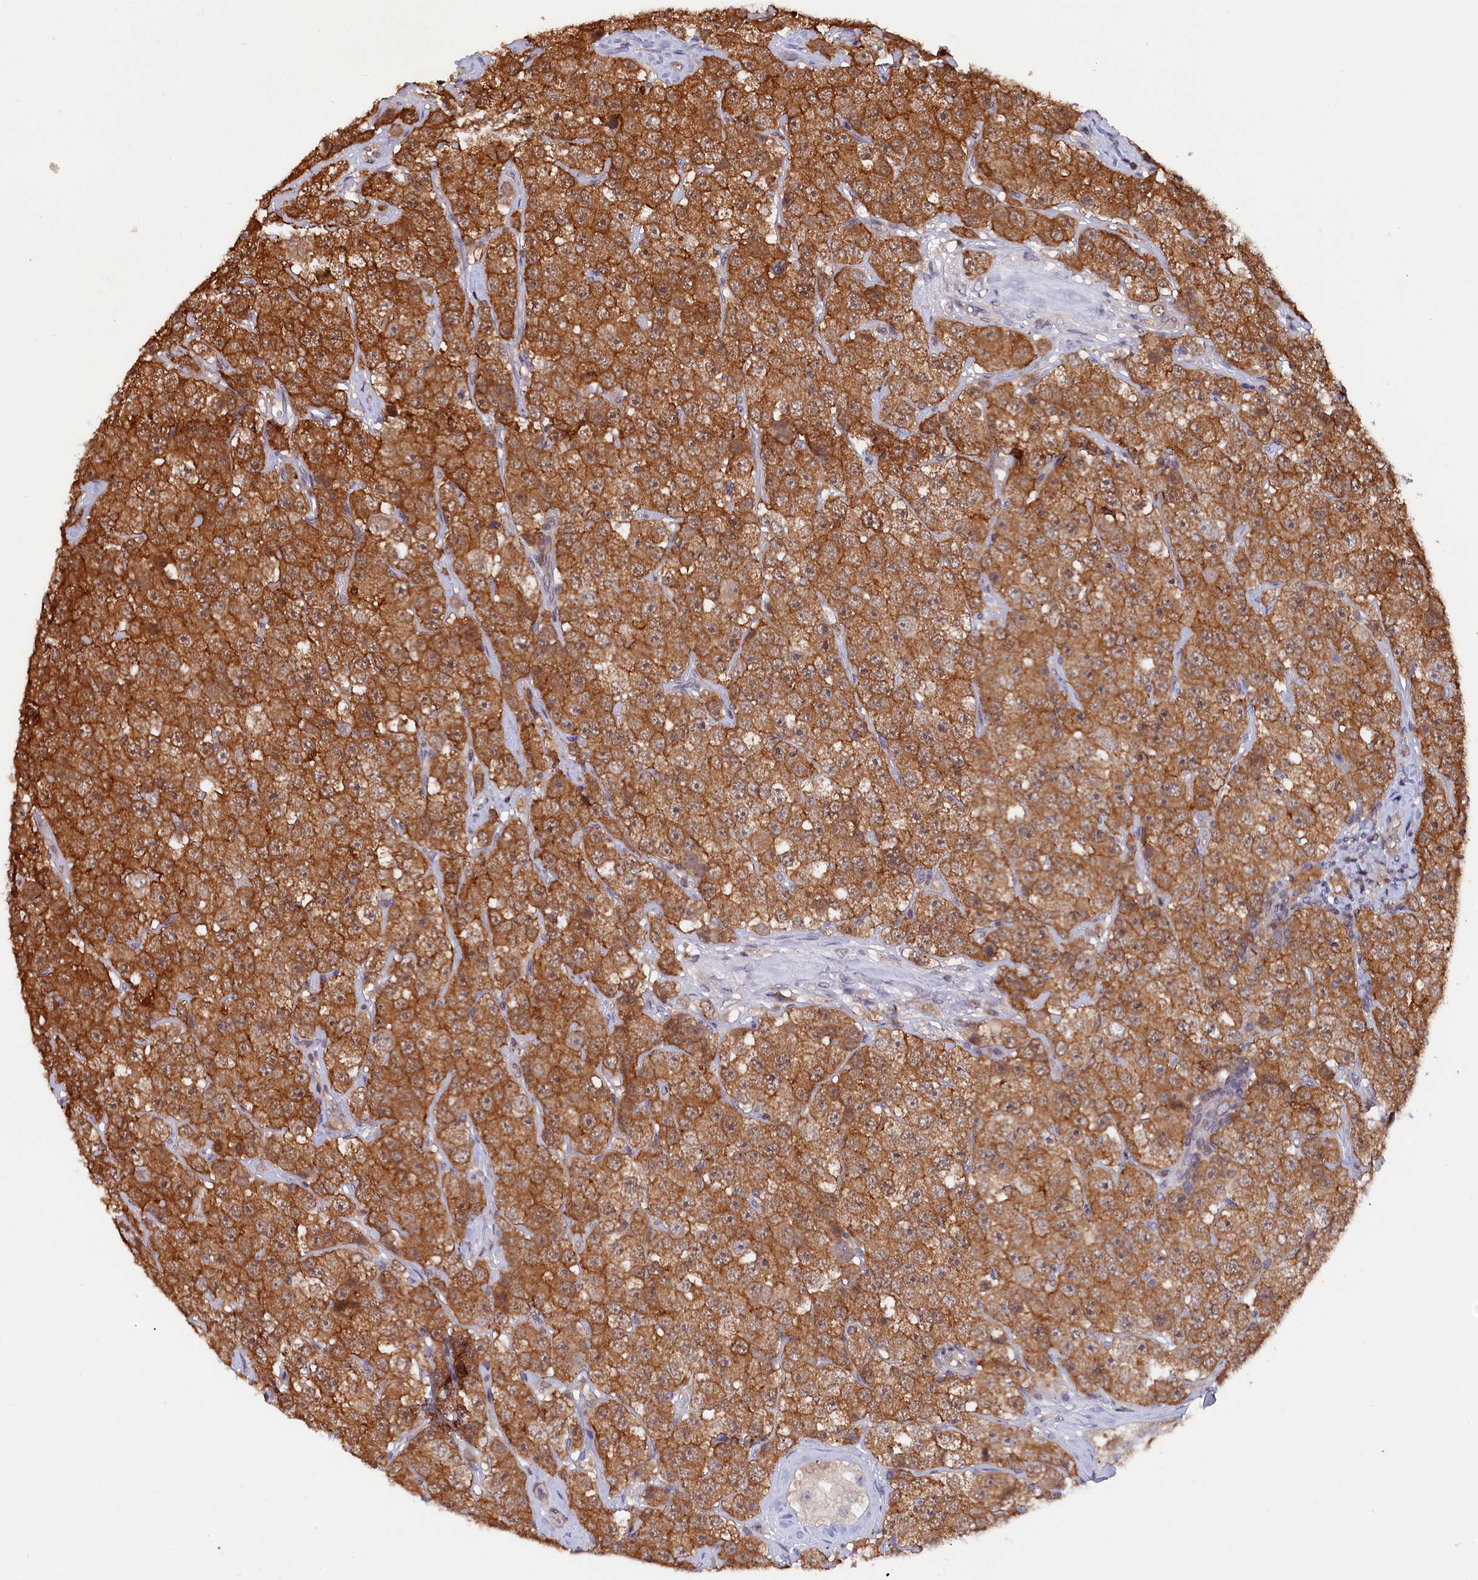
{"staining": {"intensity": "strong", "quantity": ">75%", "location": "cytoplasmic/membranous"}, "tissue": "testis cancer", "cell_type": "Tumor cells", "image_type": "cancer", "snomed": [{"axis": "morphology", "description": "Seminoma, NOS"}, {"axis": "topography", "description": "Testis"}], "caption": "Tumor cells demonstrate high levels of strong cytoplasmic/membranous staining in about >75% of cells in seminoma (testis).", "gene": "JPT2", "patient": {"sex": "male", "age": 28}}